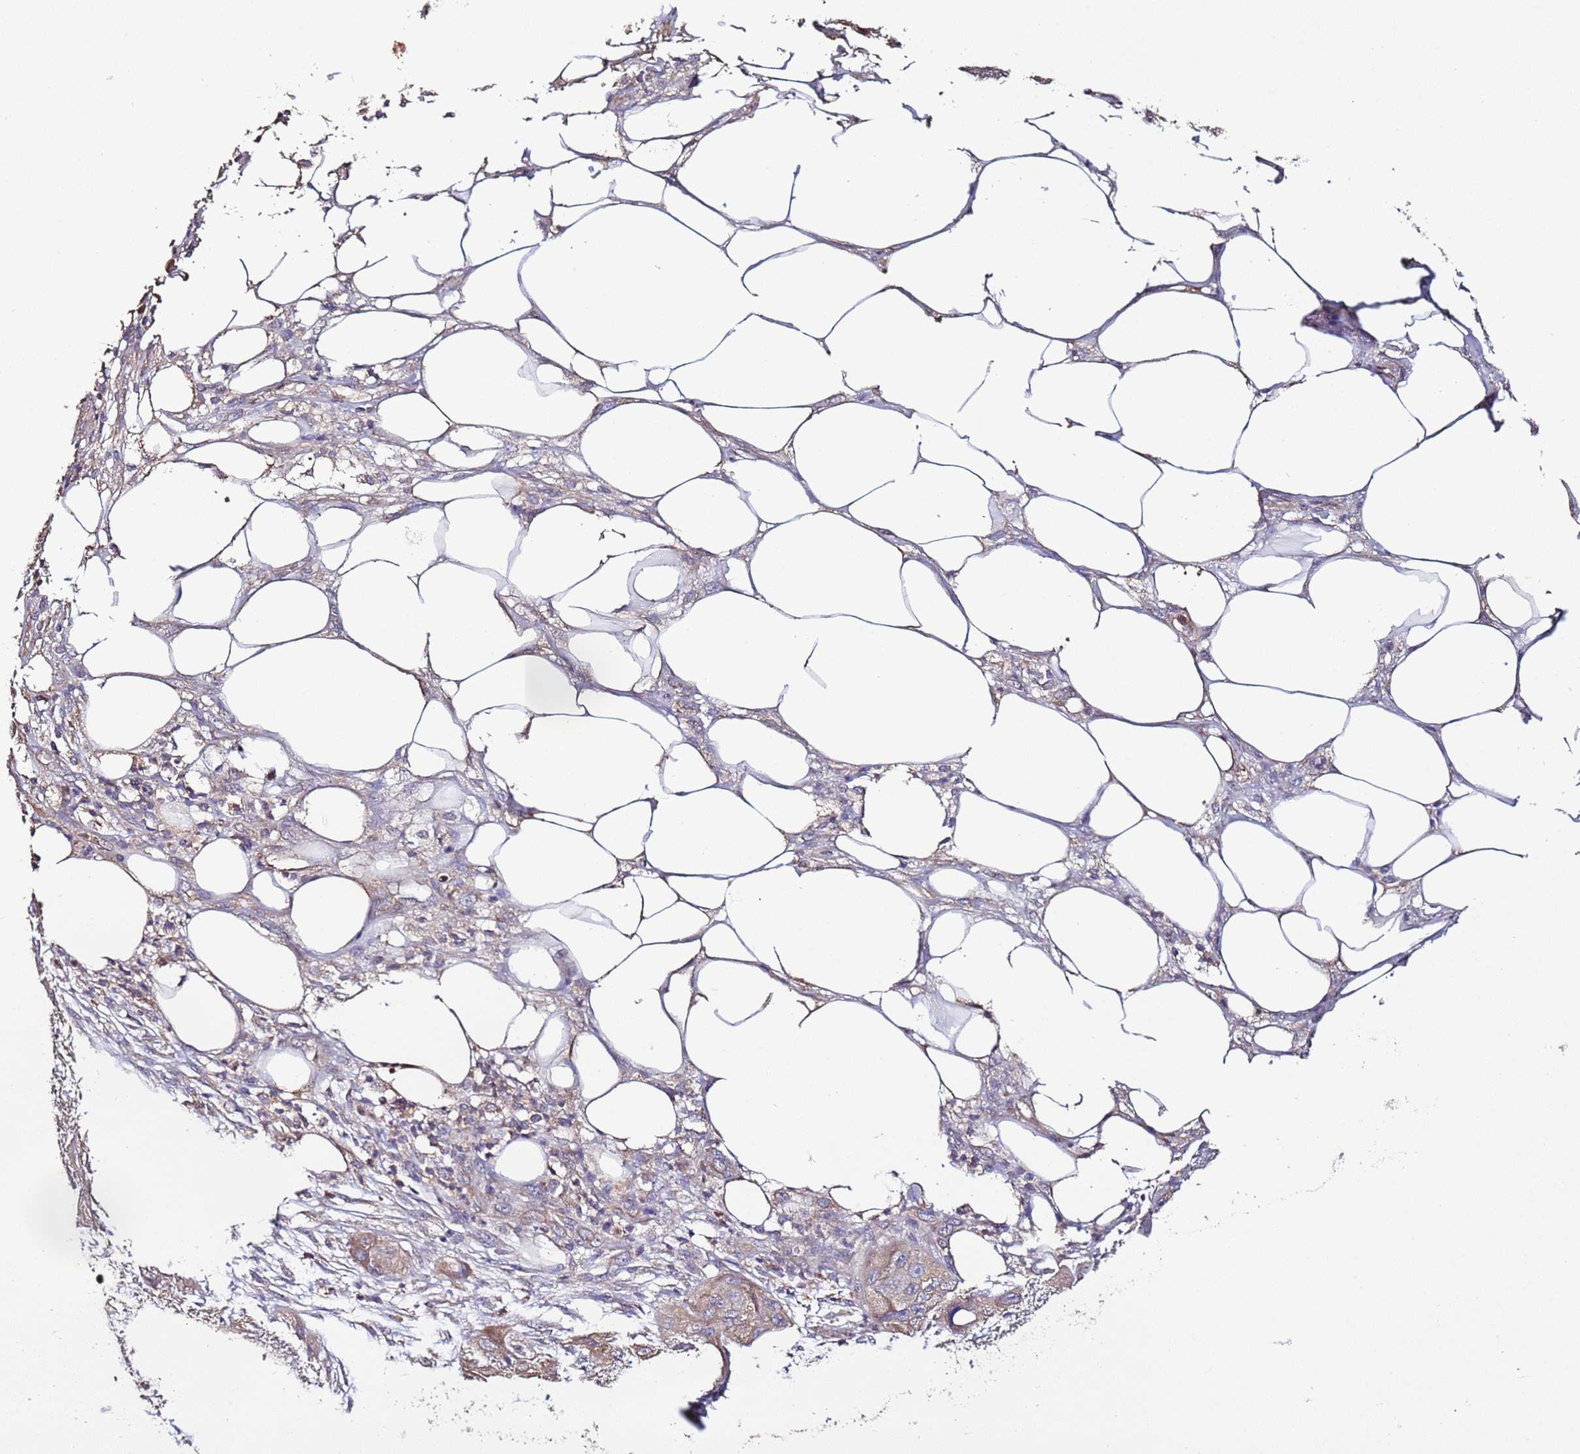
{"staining": {"intensity": "weak", "quantity": "25%-75%", "location": "cytoplasmic/membranous"}, "tissue": "skin cancer", "cell_type": "Tumor cells", "image_type": "cancer", "snomed": [{"axis": "morphology", "description": "Squamous cell carcinoma, NOS"}, {"axis": "topography", "description": "Skin"}, {"axis": "topography", "description": "Subcutis"}], "caption": "IHC of human skin cancer (squamous cell carcinoma) shows low levels of weak cytoplasmic/membranous expression in about 25%-75% of tumor cells.", "gene": "SLC41A3", "patient": {"sex": "male", "age": 73}}